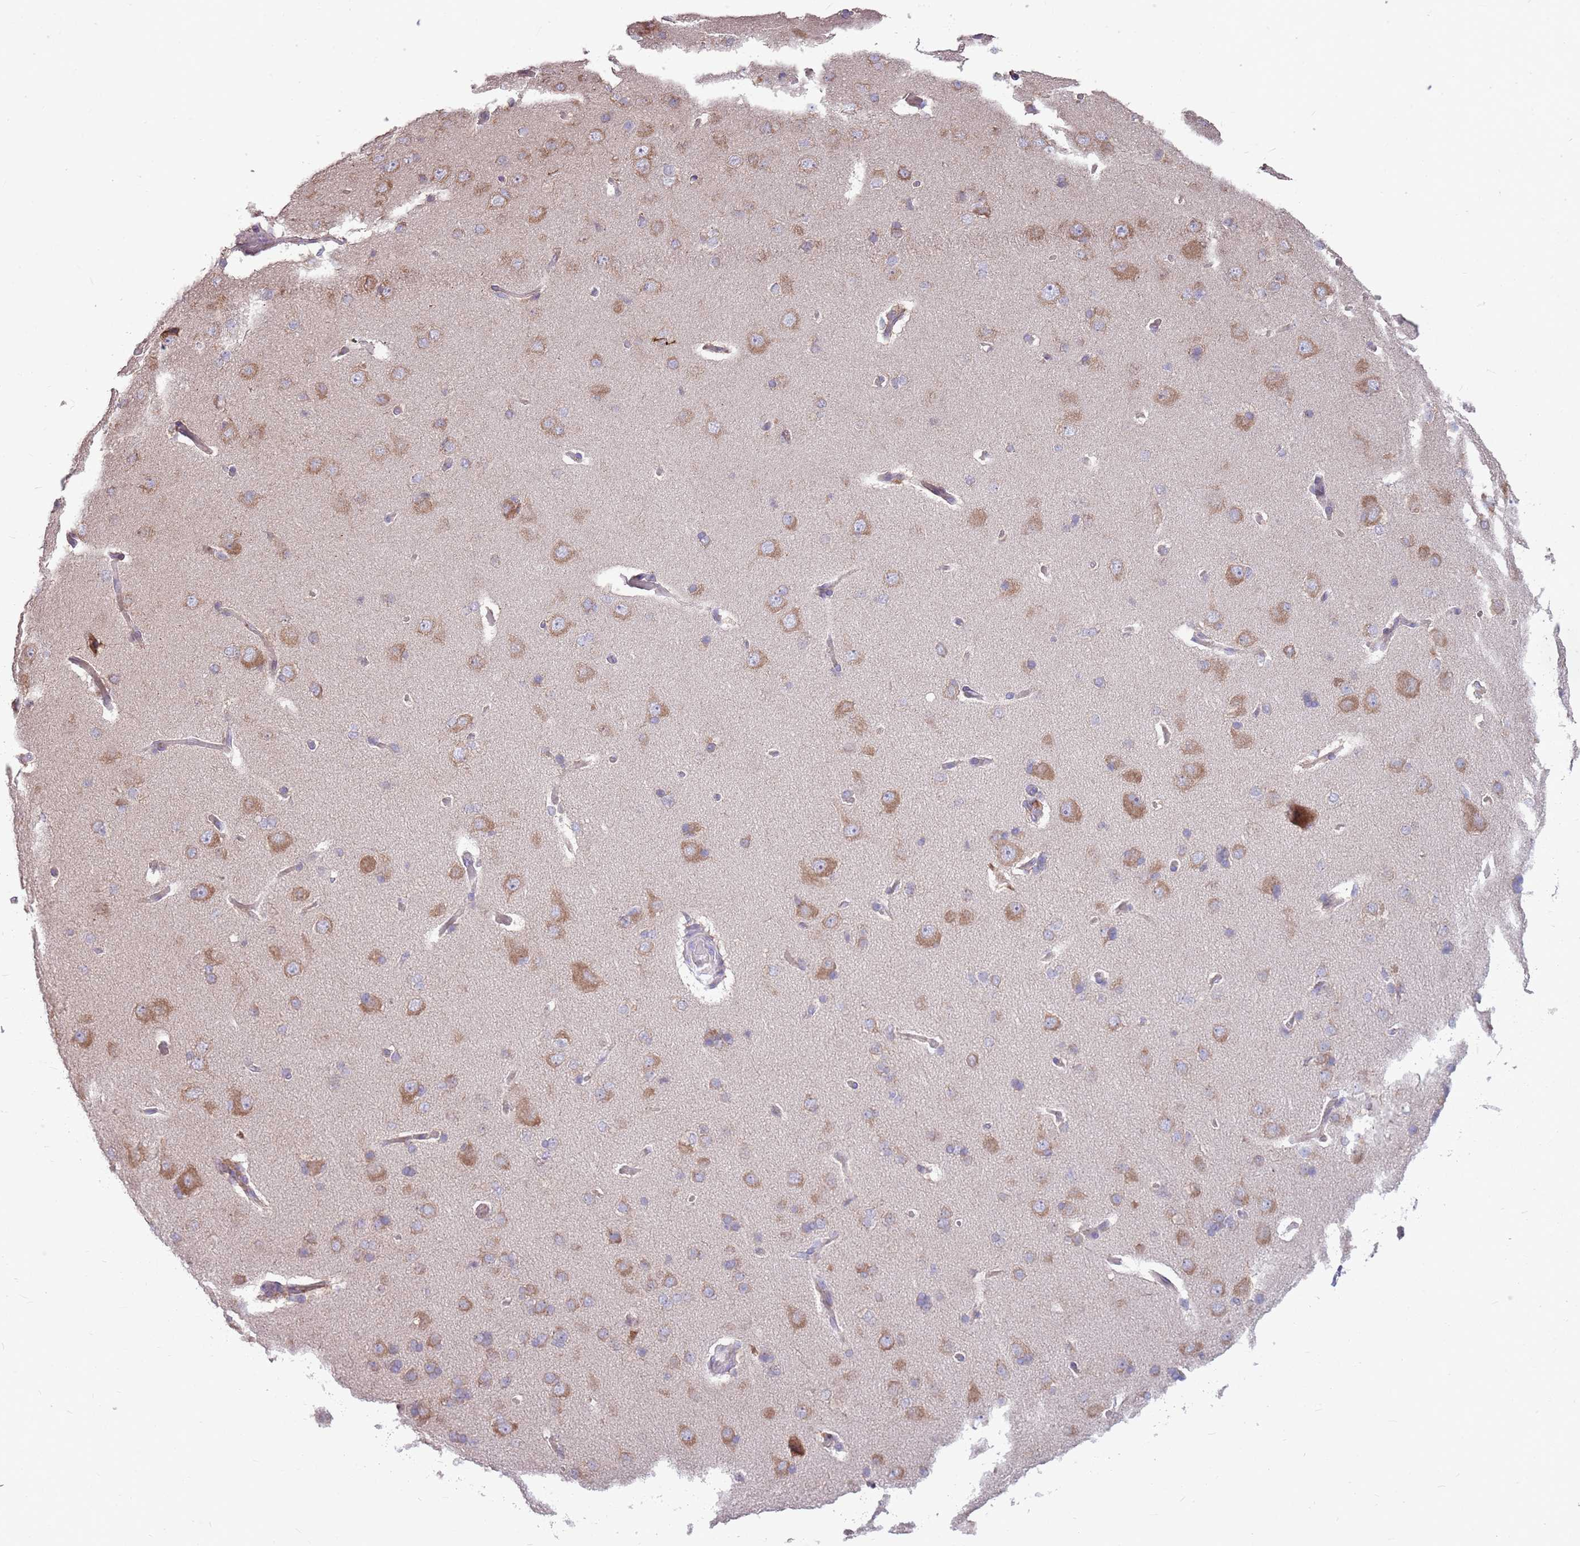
{"staining": {"intensity": "weak", "quantity": ">75%", "location": "cytoplasmic/membranous"}, "tissue": "cerebral cortex", "cell_type": "Endothelial cells", "image_type": "normal", "snomed": [{"axis": "morphology", "description": "Normal tissue, NOS"}, {"axis": "topography", "description": "Cerebral cortex"}], "caption": "This micrograph demonstrates normal cerebral cortex stained with IHC to label a protein in brown. The cytoplasmic/membranous of endothelial cells show weak positivity for the protein. Nuclei are counter-stained blue.", "gene": "PPP1R27", "patient": {"sex": "male", "age": 62}}